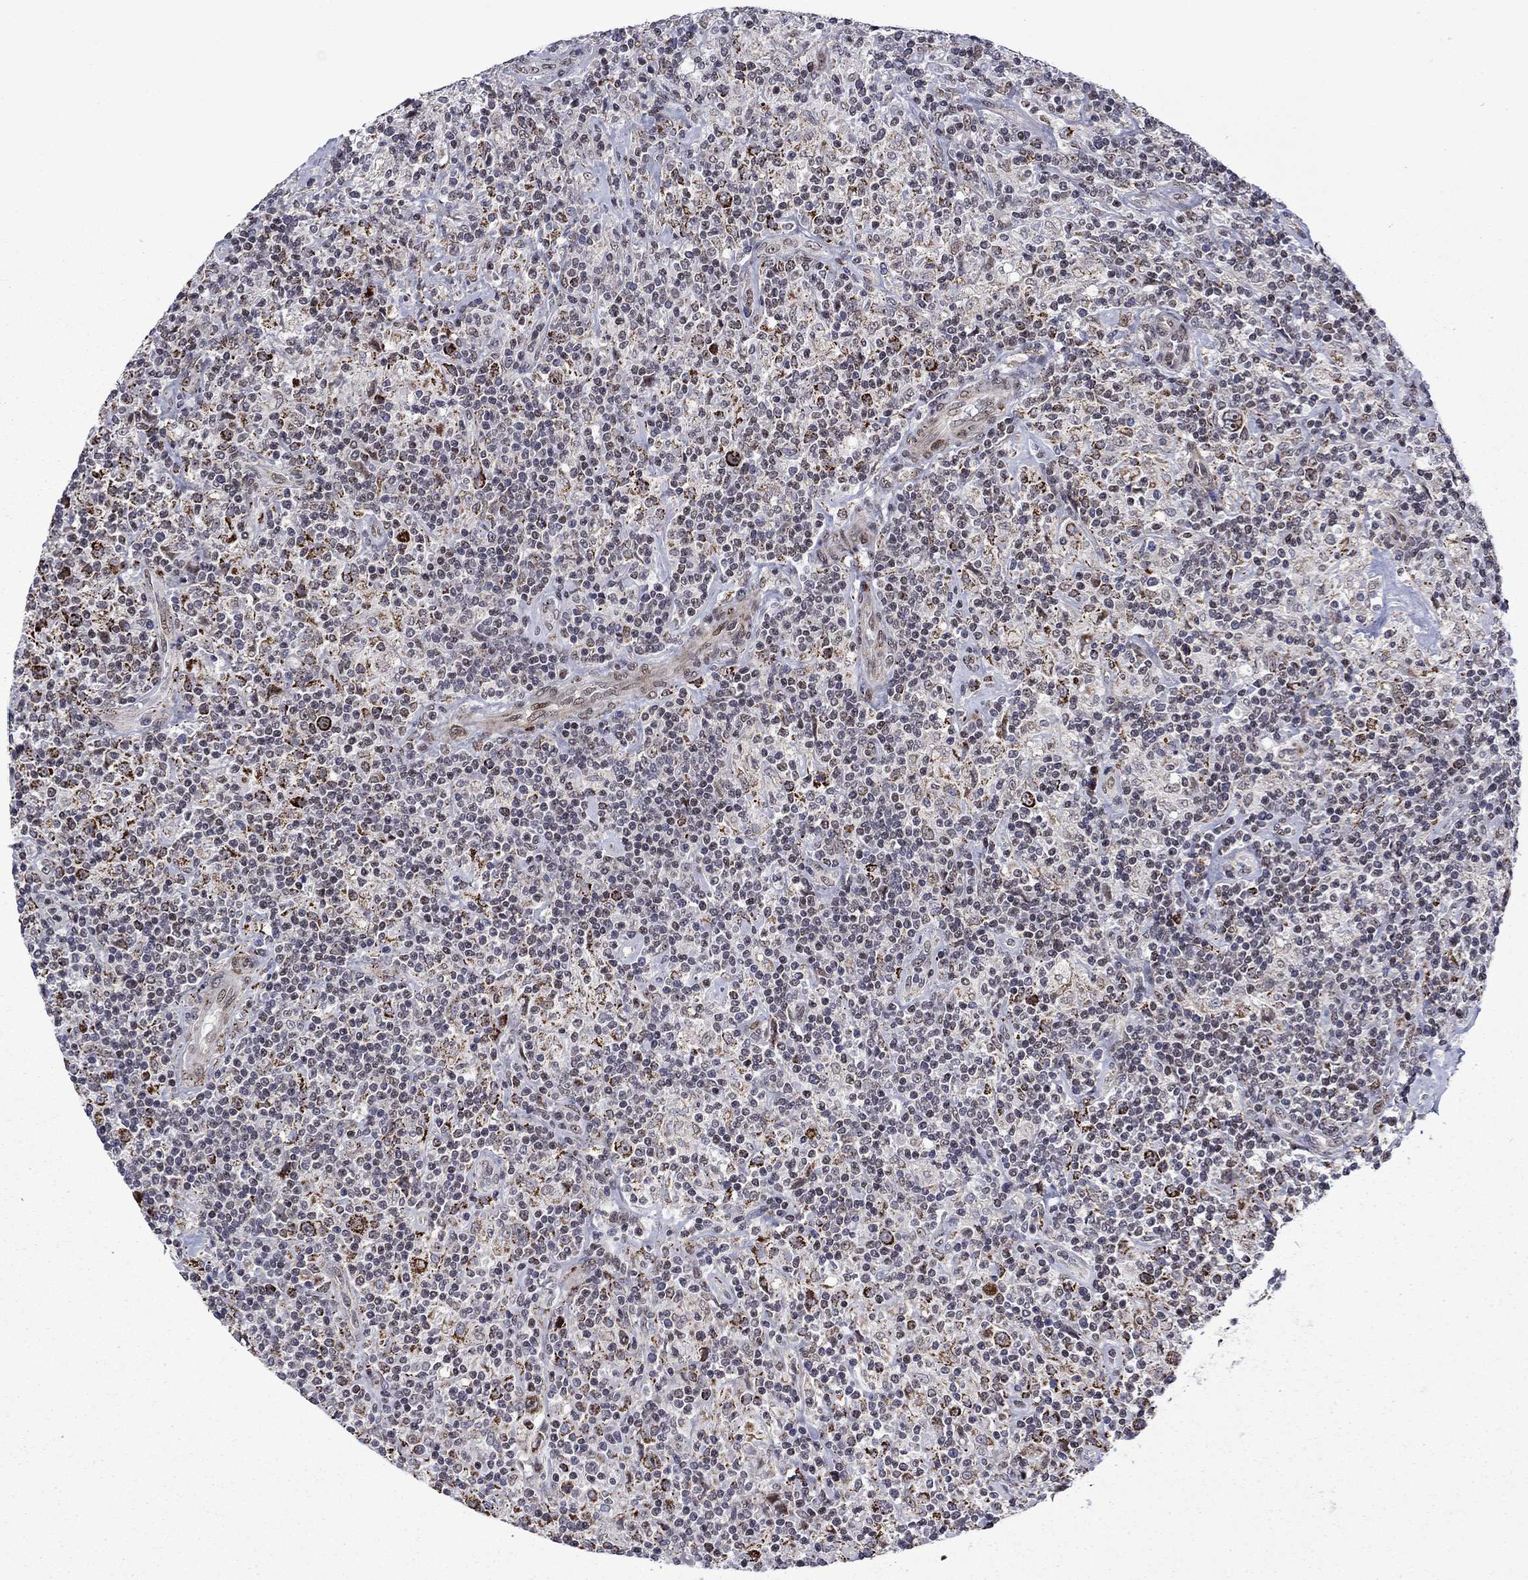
{"staining": {"intensity": "strong", "quantity": "25%-75%", "location": "cytoplasmic/membranous"}, "tissue": "lymphoma", "cell_type": "Tumor cells", "image_type": "cancer", "snomed": [{"axis": "morphology", "description": "Hodgkin's disease, NOS"}, {"axis": "topography", "description": "Lymph node"}], "caption": "IHC staining of lymphoma, which exhibits high levels of strong cytoplasmic/membranous staining in about 25%-75% of tumor cells indicating strong cytoplasmic/membranous protein positivity. The staining was performed using DAB (3,3'-diaminobenzidine) (brown) for protein detection and nuclei were counterstained in hematoxylin (blue).", "gene": "SURF2", "patient": {"sex": "male", "age": 70}}